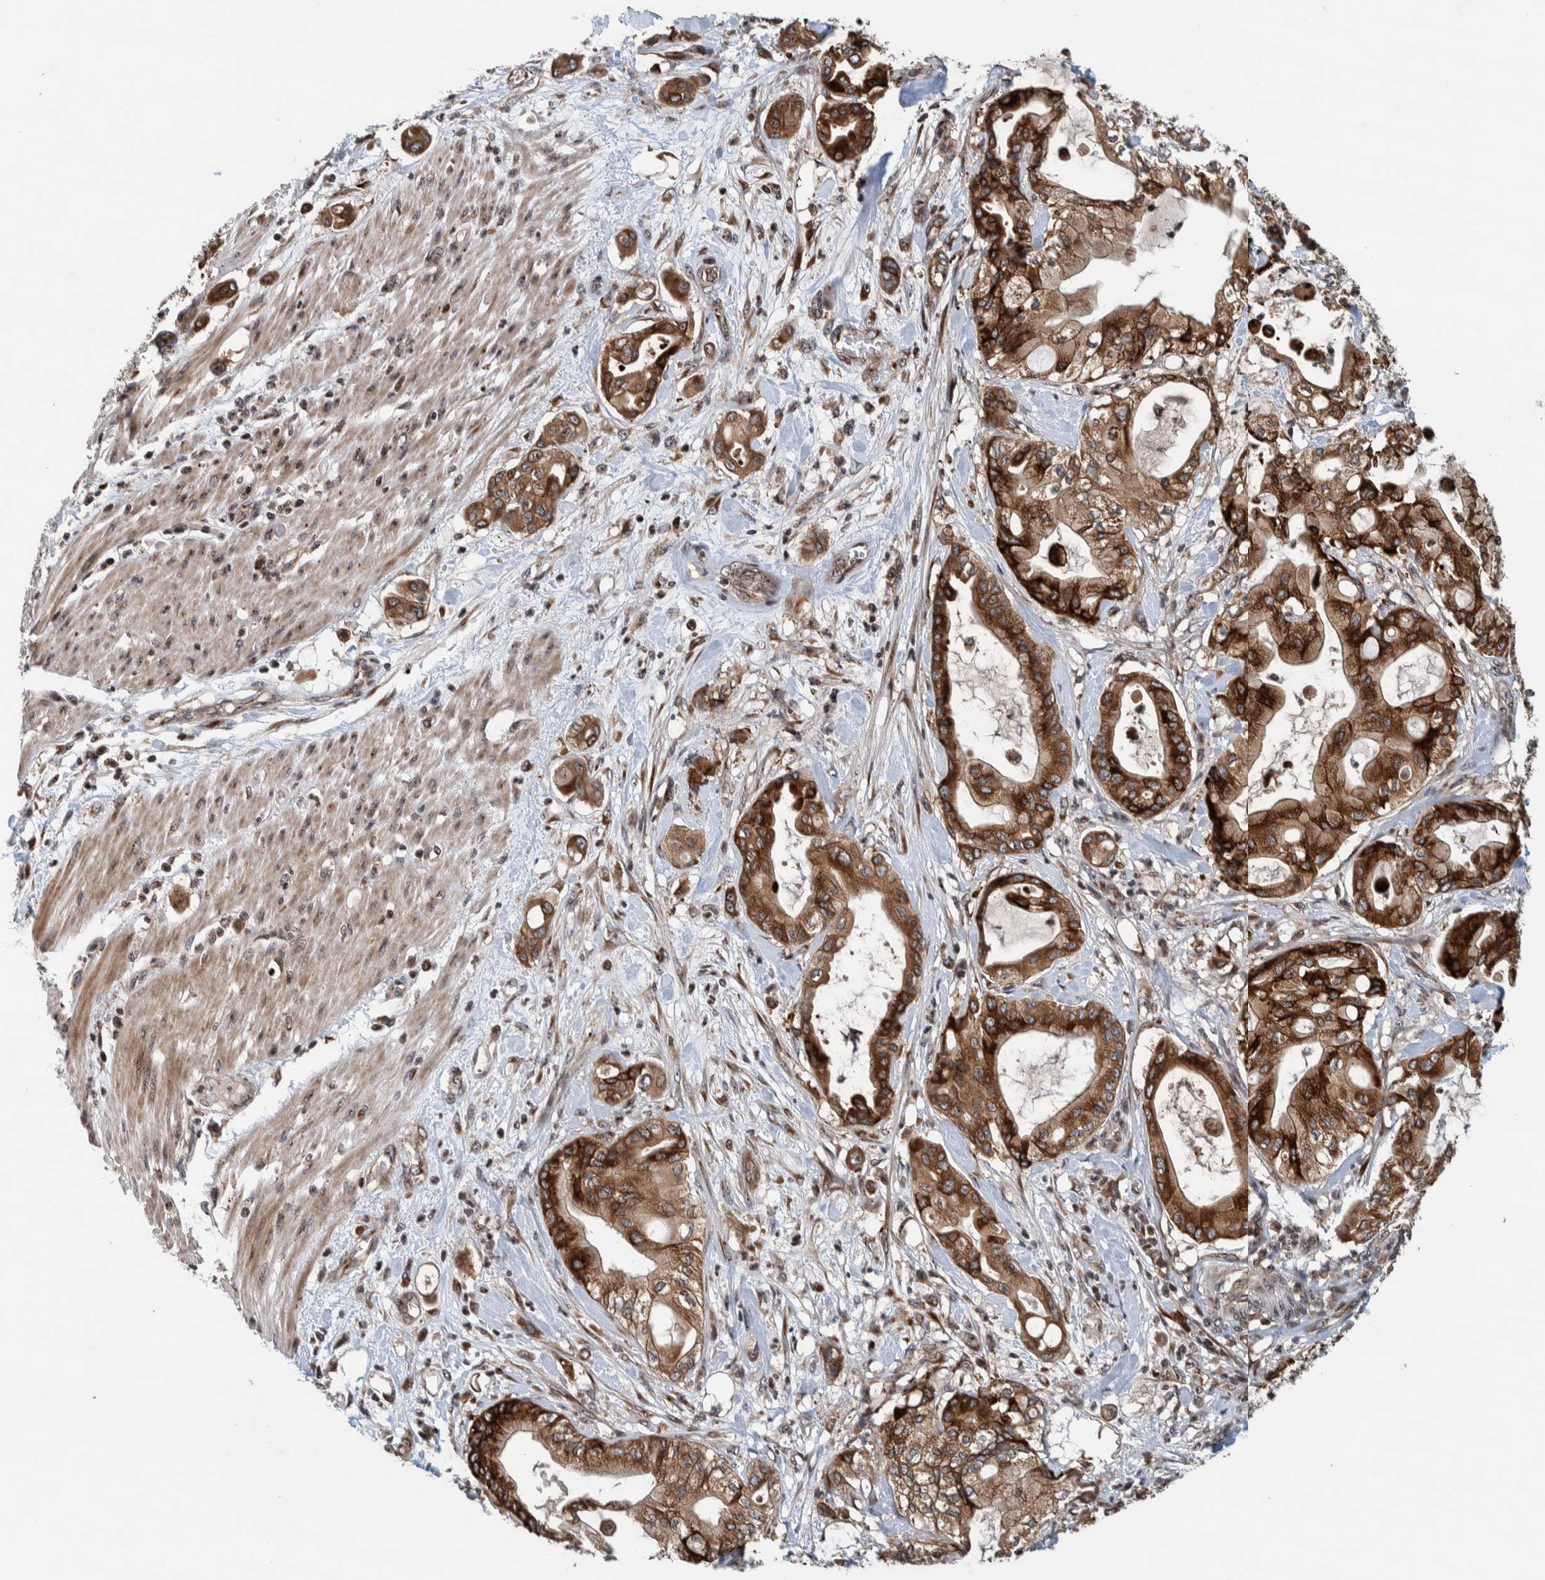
{"staining": {"intensity": "strong", "quantity": ">75%", "location": "cytoplasmic/membranous"}, "tissue": "pancreatic cancer", "cell_type": "Tumor cells", "image_type": "cancer", "snomed": [{"axis": "morphology", "description": "Adenocarcinoma, NOS"}, {"axis": "morphology", "description": "Adenocarcinoma, metastatic, NOS"}, {"axis": "topography", "description": "Lymph node"}, {"axis": "topography", "description": "Pancreas"}, {"axis": "topography", "description": "Duodenum"}], "caption": "Approximately >75% of tumor cells in adenocarcinoma (pancreatic) exhibit strong cytoplasmic/membranous protein staining as visualized by brown immunohistochemical staining.", "gene": "CCDC182", "patient": {"sex": "female", "age": 64}}